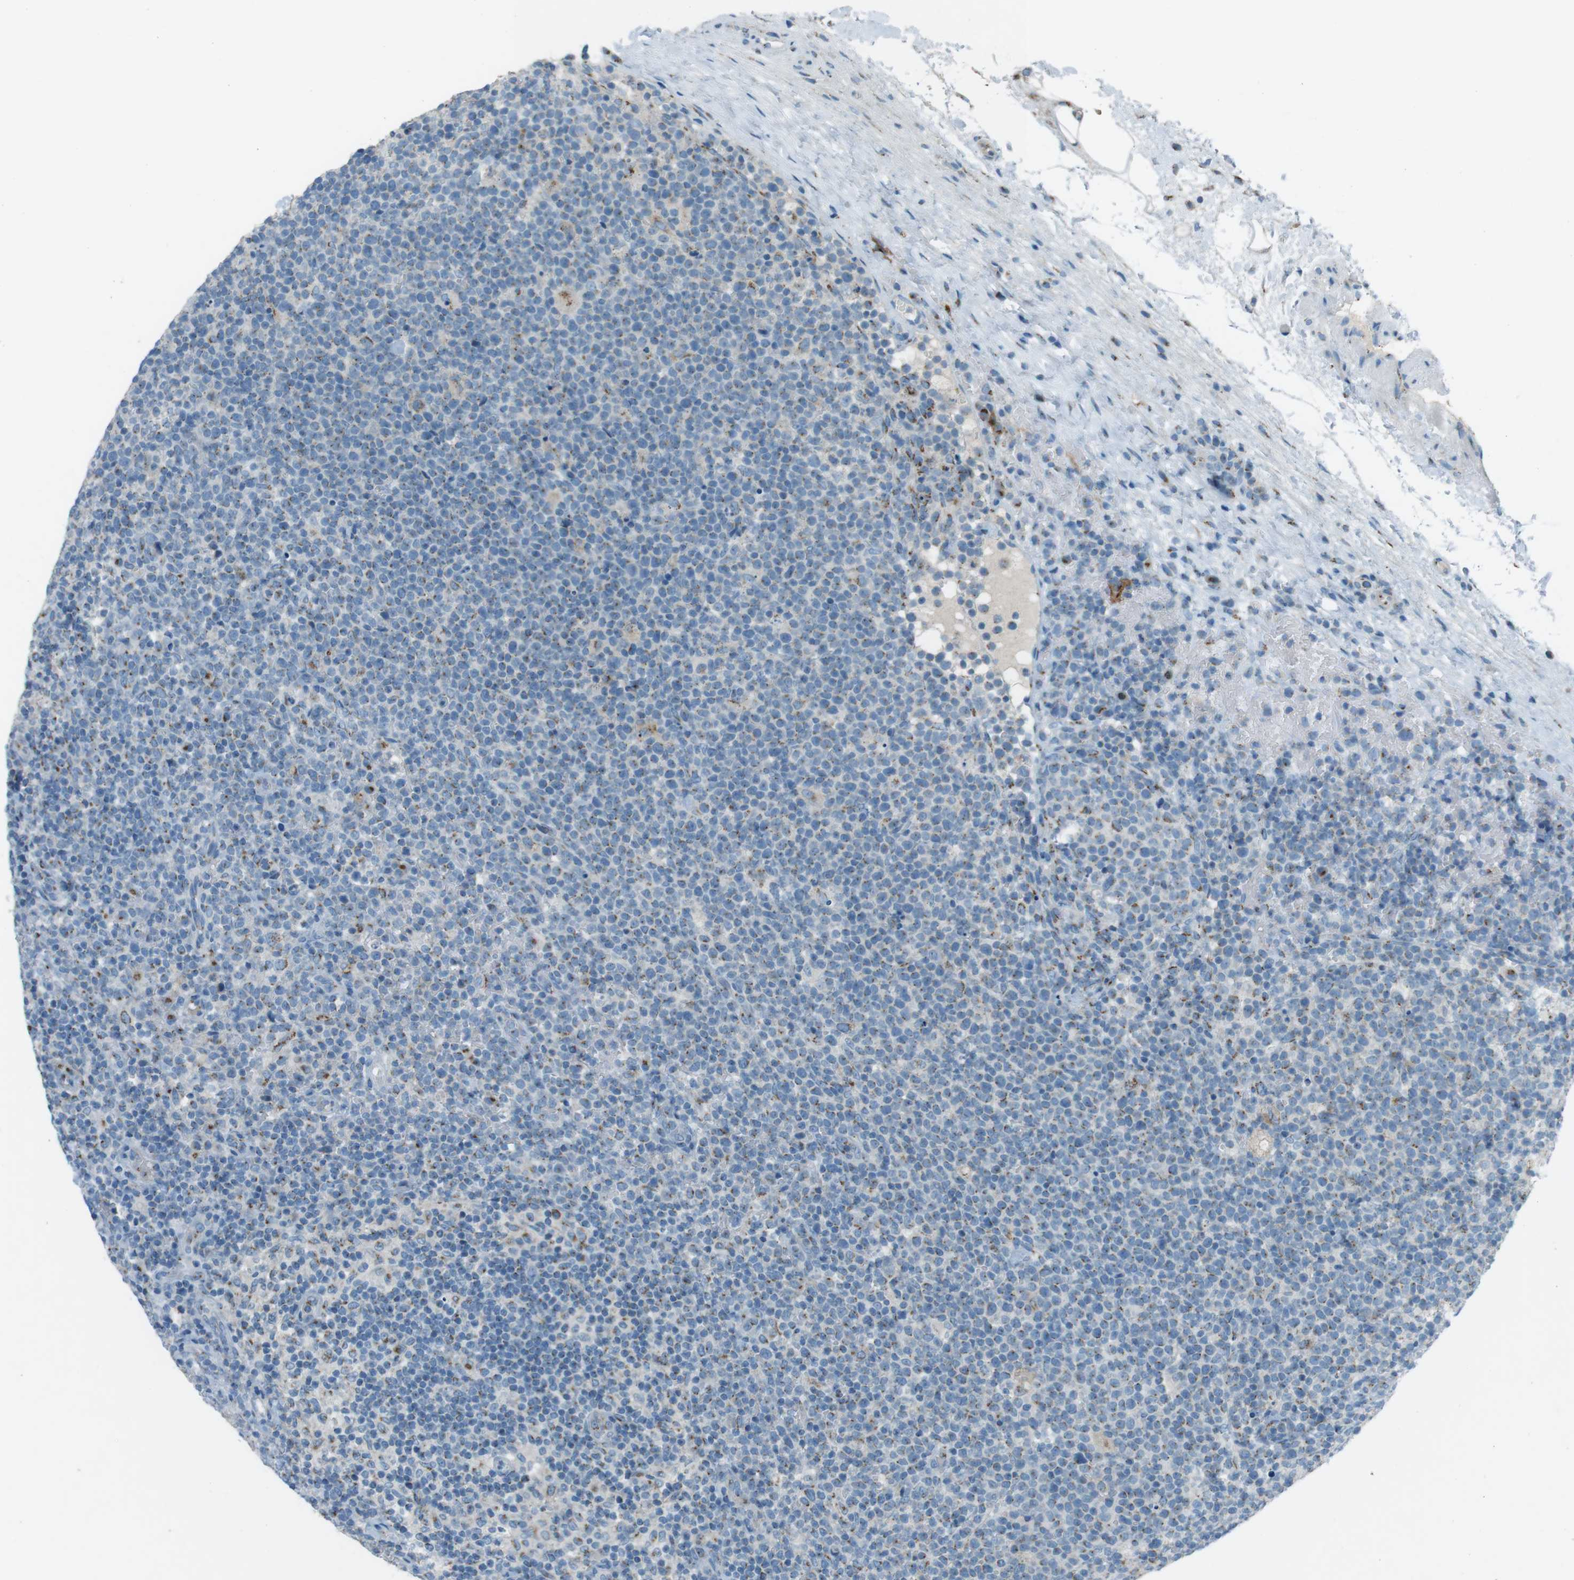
{"staining": {"intensity": "weak", "quantity": "25%-75%", "location": "cytoplasmic/membranous"}, "tissue": "lymphoma", "cell_type": "Tumor cells", "image_type": "cancer", "snomed": [{"axis": "morphology", "description": "Malignant lymphoma, non-Hodgkin's type, High grade"}, {"axis": "topography", "description": "Lymph node"}], "caption": "A photomicrograph of malignant lymphoma, non-Hodgkin's type (high-grade) stained for a protein exhibits weak cytoplasmic/membranous brown staining in tumor cells.", "gene": "TXNDC15", "patient": {"sex": "male", "age": 61}}